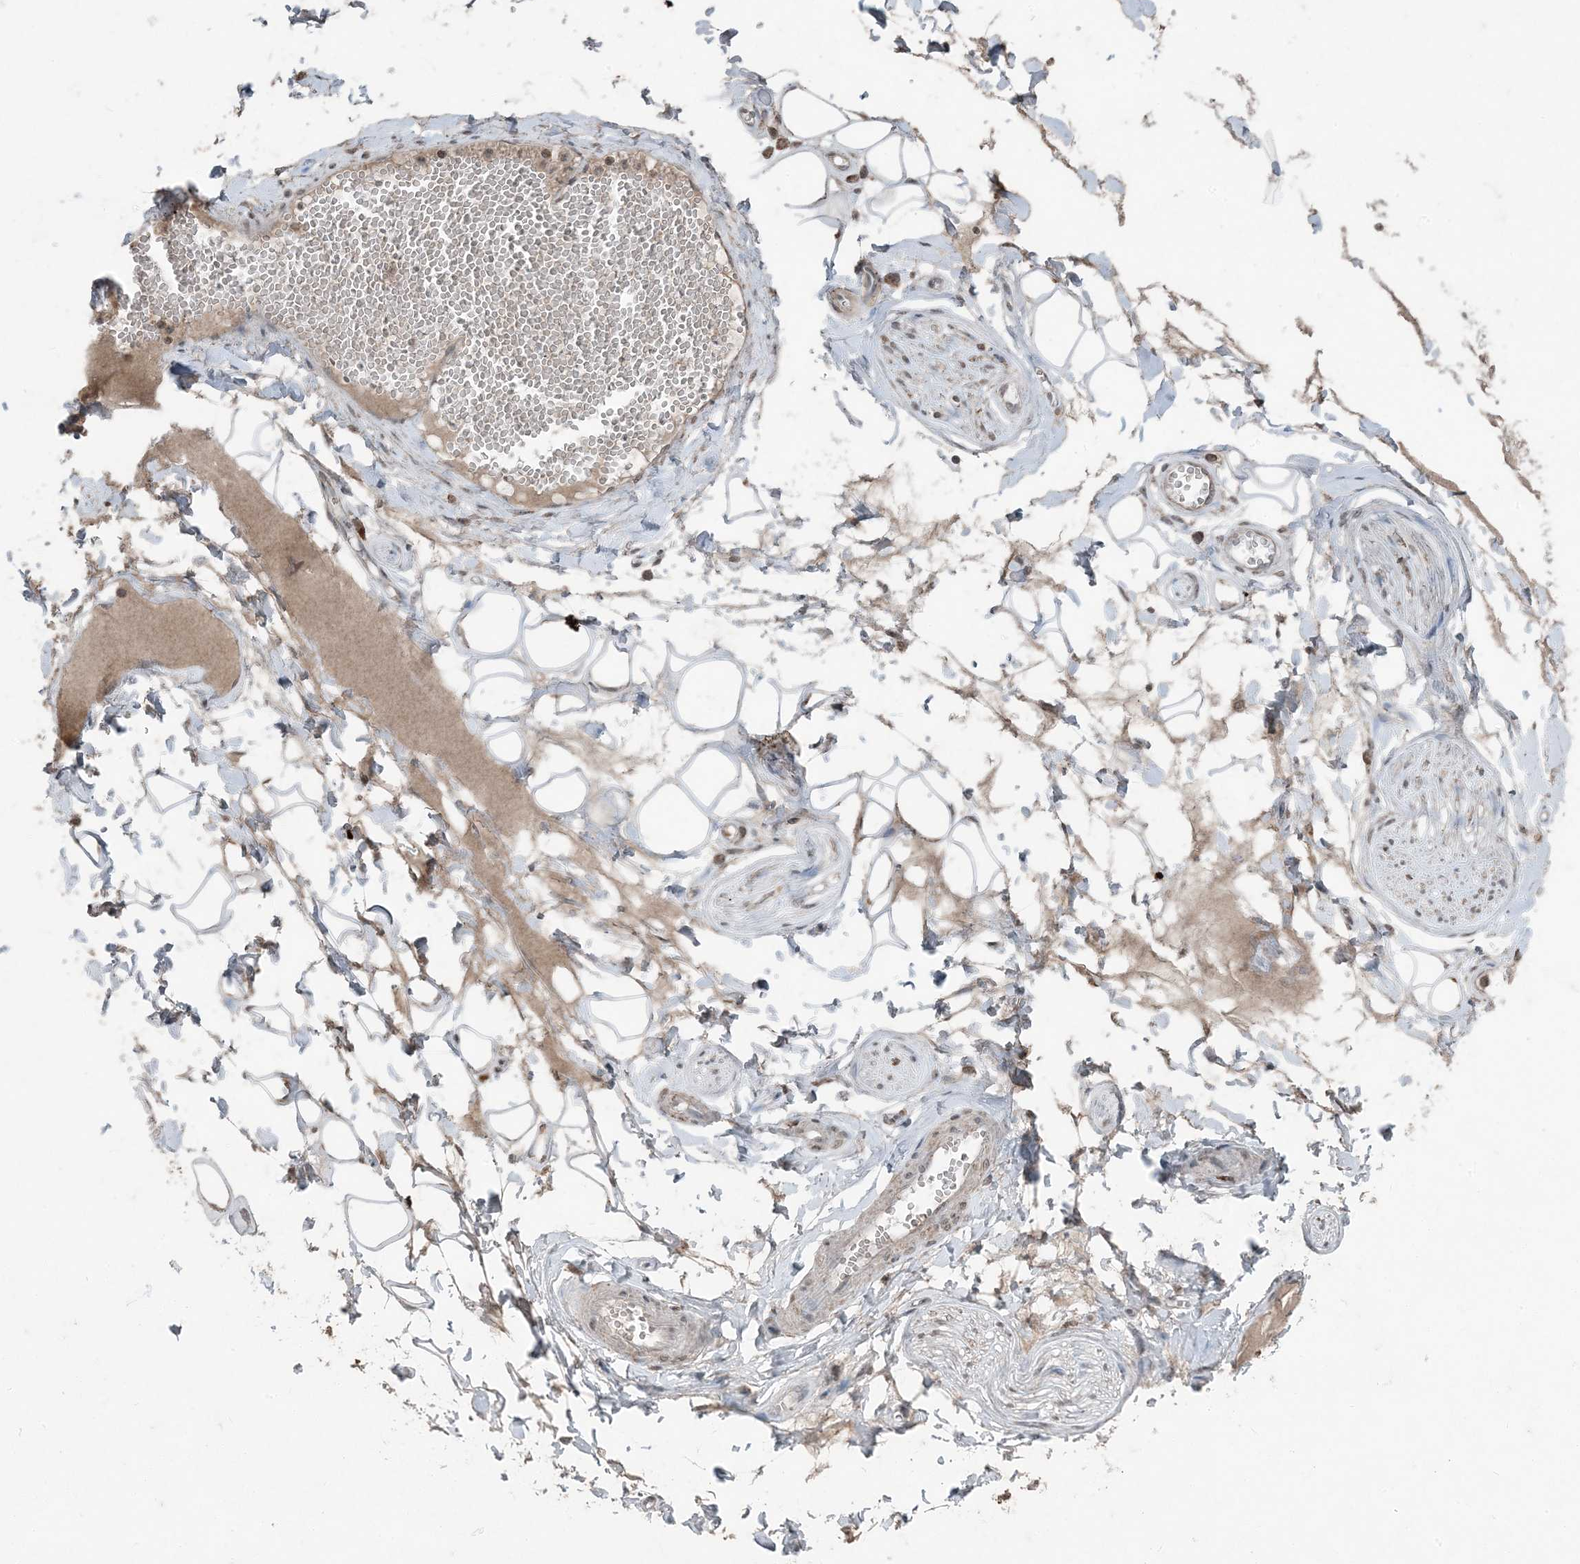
{"staining": {"intensity": "weak", "quantity": ">75%", "location": "nuclear"}, "tissue": "adipose tissue", "cell_type": "Adipocytes", "image_type": "normal", "snomed": [{"axis": "morphology", "description": "Normal tissue, NOS"}, {"axis": "morphology", "description": "Inflammation, NOS"}, {"axis": "topography", "description": "Salivary gland"}, {"axis": "topography", "description": "Peripheral nerve tissue"}], "caption": "The histopathology image exhibits staining of benign adipose tissue, revealing weak nuclear protein positivity (brown color) within adipocytes.", "gene": "GNL1", "patient": {"sex": "female", "age": 75}}